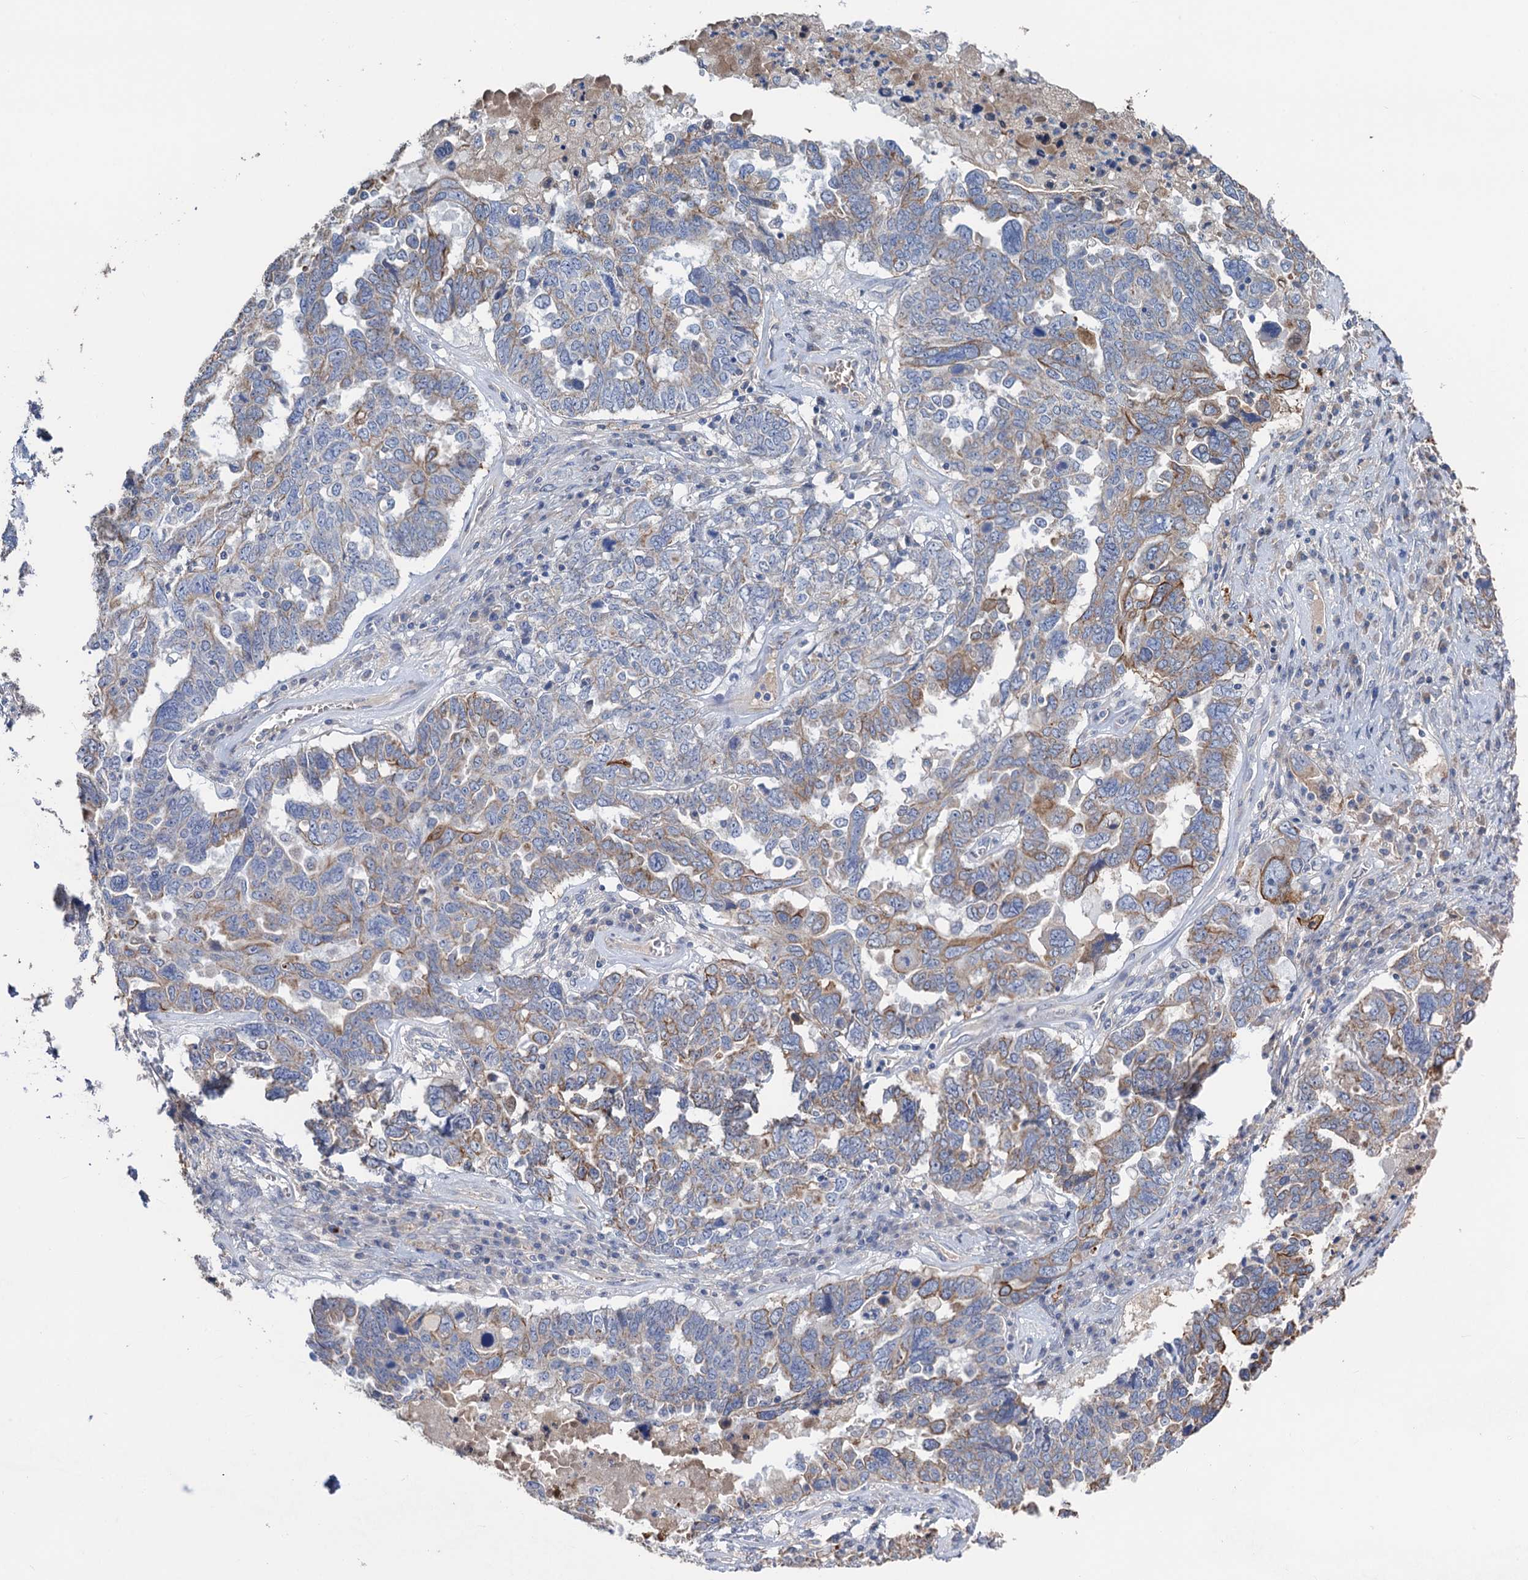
{"staining": {"intensity": "moderate", "quantity": "25%-75%", "location": "cytoplasmic/membranous"}, "tissue": "ovarian cancer", "cell_type": "Tumor cells", "image_type": "cancer", "snomed": [{"axis": "morphology", "description": "Carcinoma, endometroid"}, {"axis": "topography", "description": "Ovary"}], "caption": "Immunohistochemistry (IHC) (DAB (3,3'-diaminobenzidine)) staining of endometroid carcinoma (ovarian) demonstrates moderate cytoplasmic/membranous protein staining in about 25%-75% of tumor cells.", "gene": "SMCO3", "patient": {"sex": "female", "age": 62}}